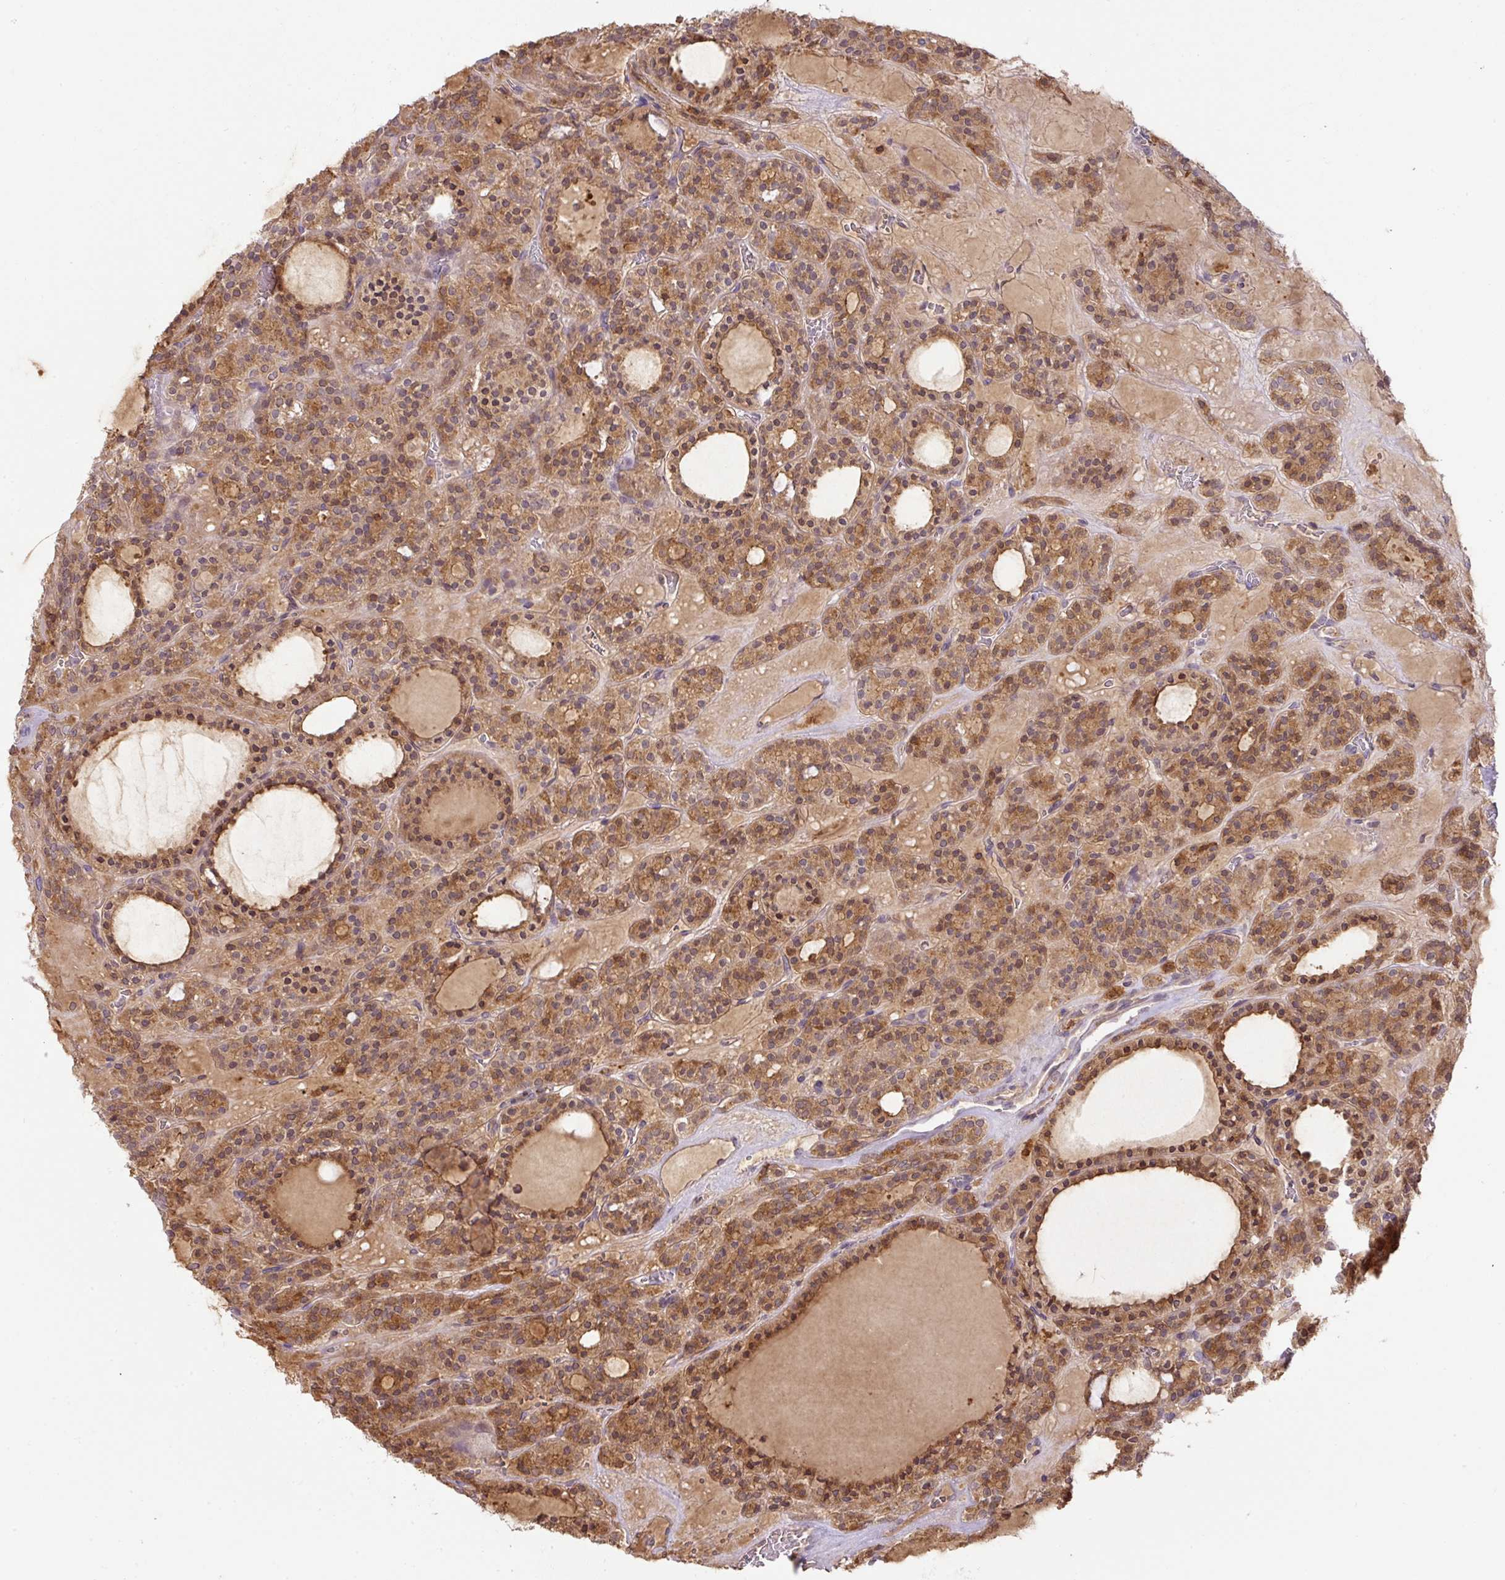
{"staining": {"intensity": "moderate", "quantity": ">75%", "location": "cytoplasmic/membranous"}, "tissue": "thyroid cancer", "cell_type": "Tumor cells", "image_type": "cancer", "snomed": [{"axis": "morphology", "description": "Follicular adenoma carcinoma, NOS"}, {"axis": "topography", "description": "Thyroid gland"}], "caption": "This histopathology image demonstrates IHC staining of human follicular adenoma carcinoma (thyroid), with medium moderate cytoplasmic/membranous staining in about >75% of tumor cells.", "gene": "GCNT7", "patient": {"sex": "female", "age": 63}}